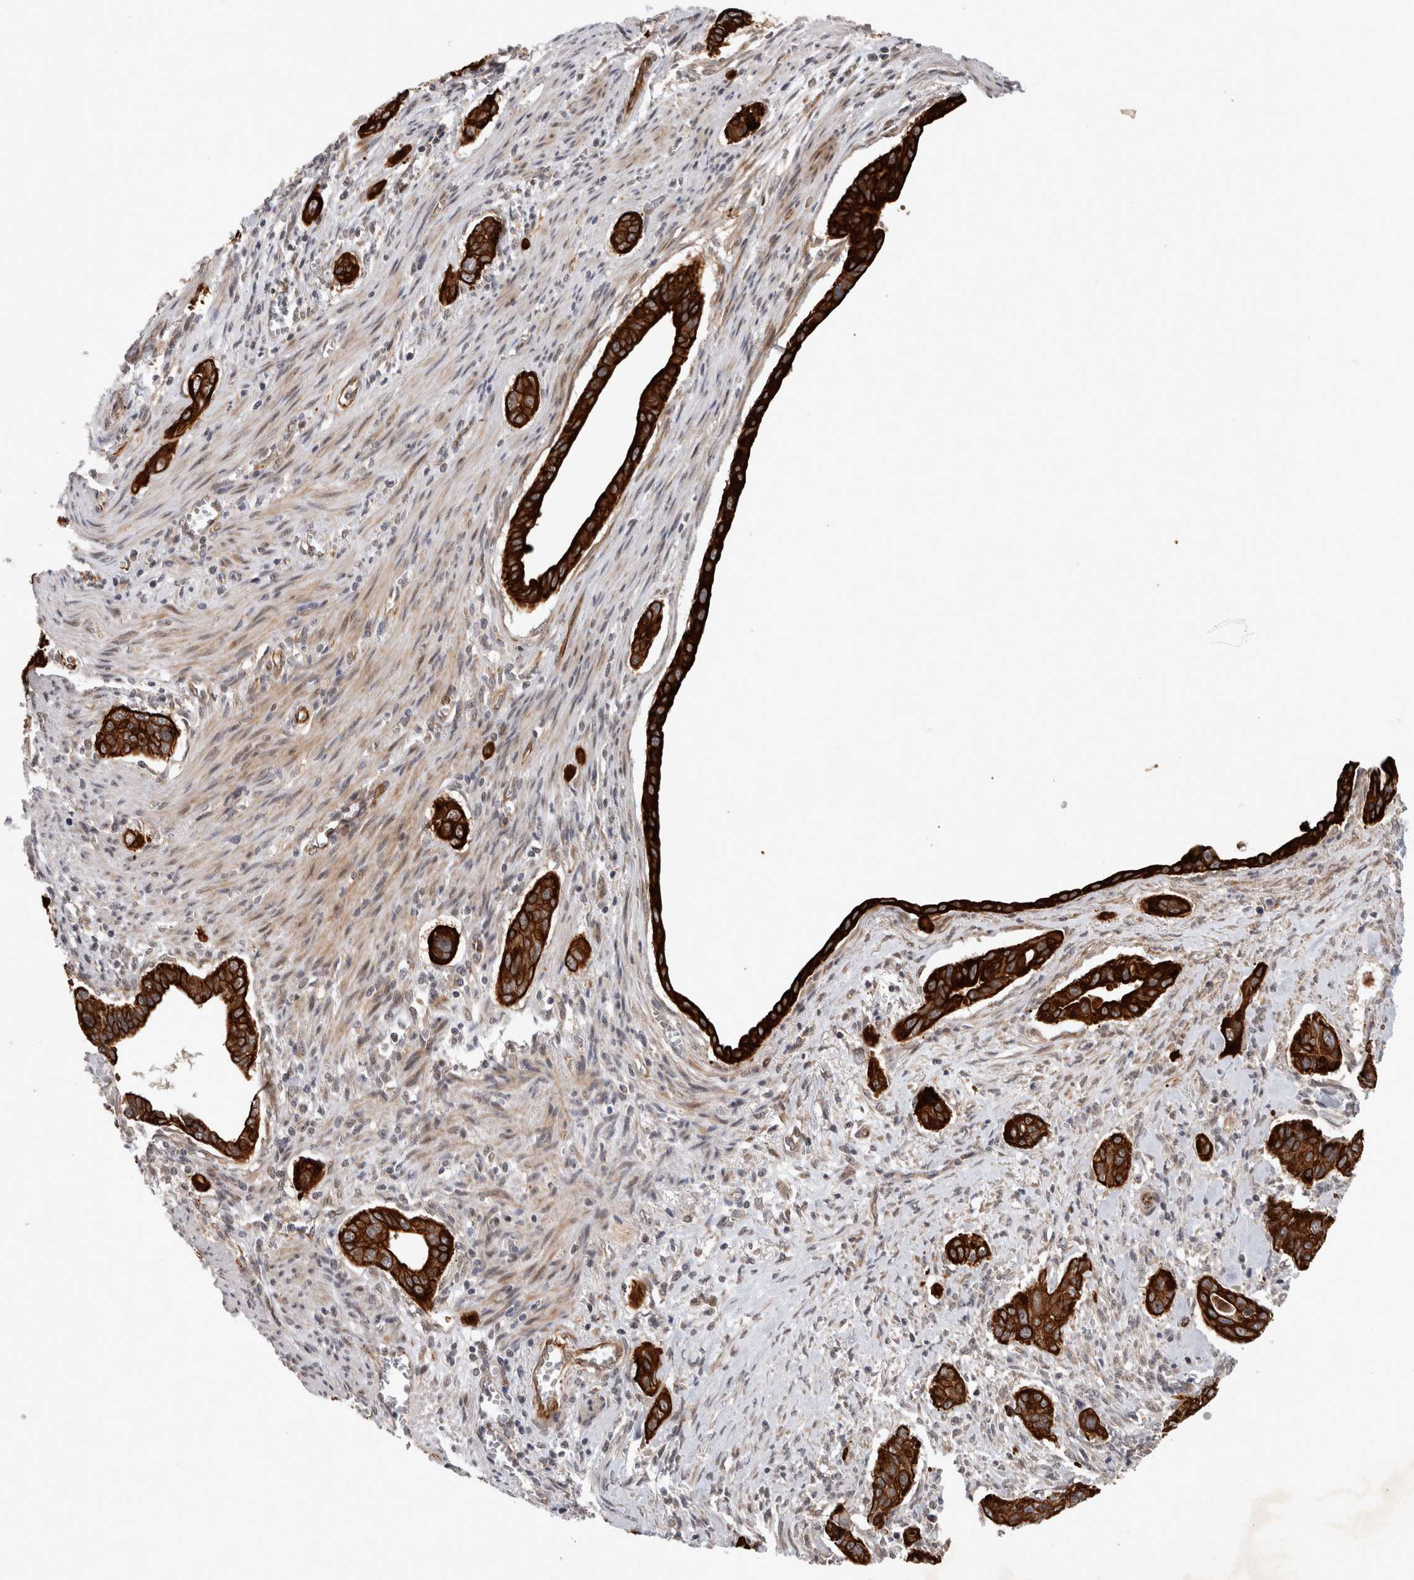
{"staining": {"intensity": "strong", "quantity": ">75%", "location": "cytoplasmic/membranous"}, "tissue": "pancreatic cancer", "cell_type": "Tumor cells", "image_type": "cancer", "snomed": [{"axis": "morphology", "description": "Adenocarcinoma, NOS"}, {"axis": "topography", "description": "Pancreas"}], "caption": "Tumor cells demonstrate high levels of strong cytoplasmic/membranous staining in about >75% of cells in pancreatic cancer.", "gene": "CRISPLD1", "patient": {"sex": "male", "age": 77}}